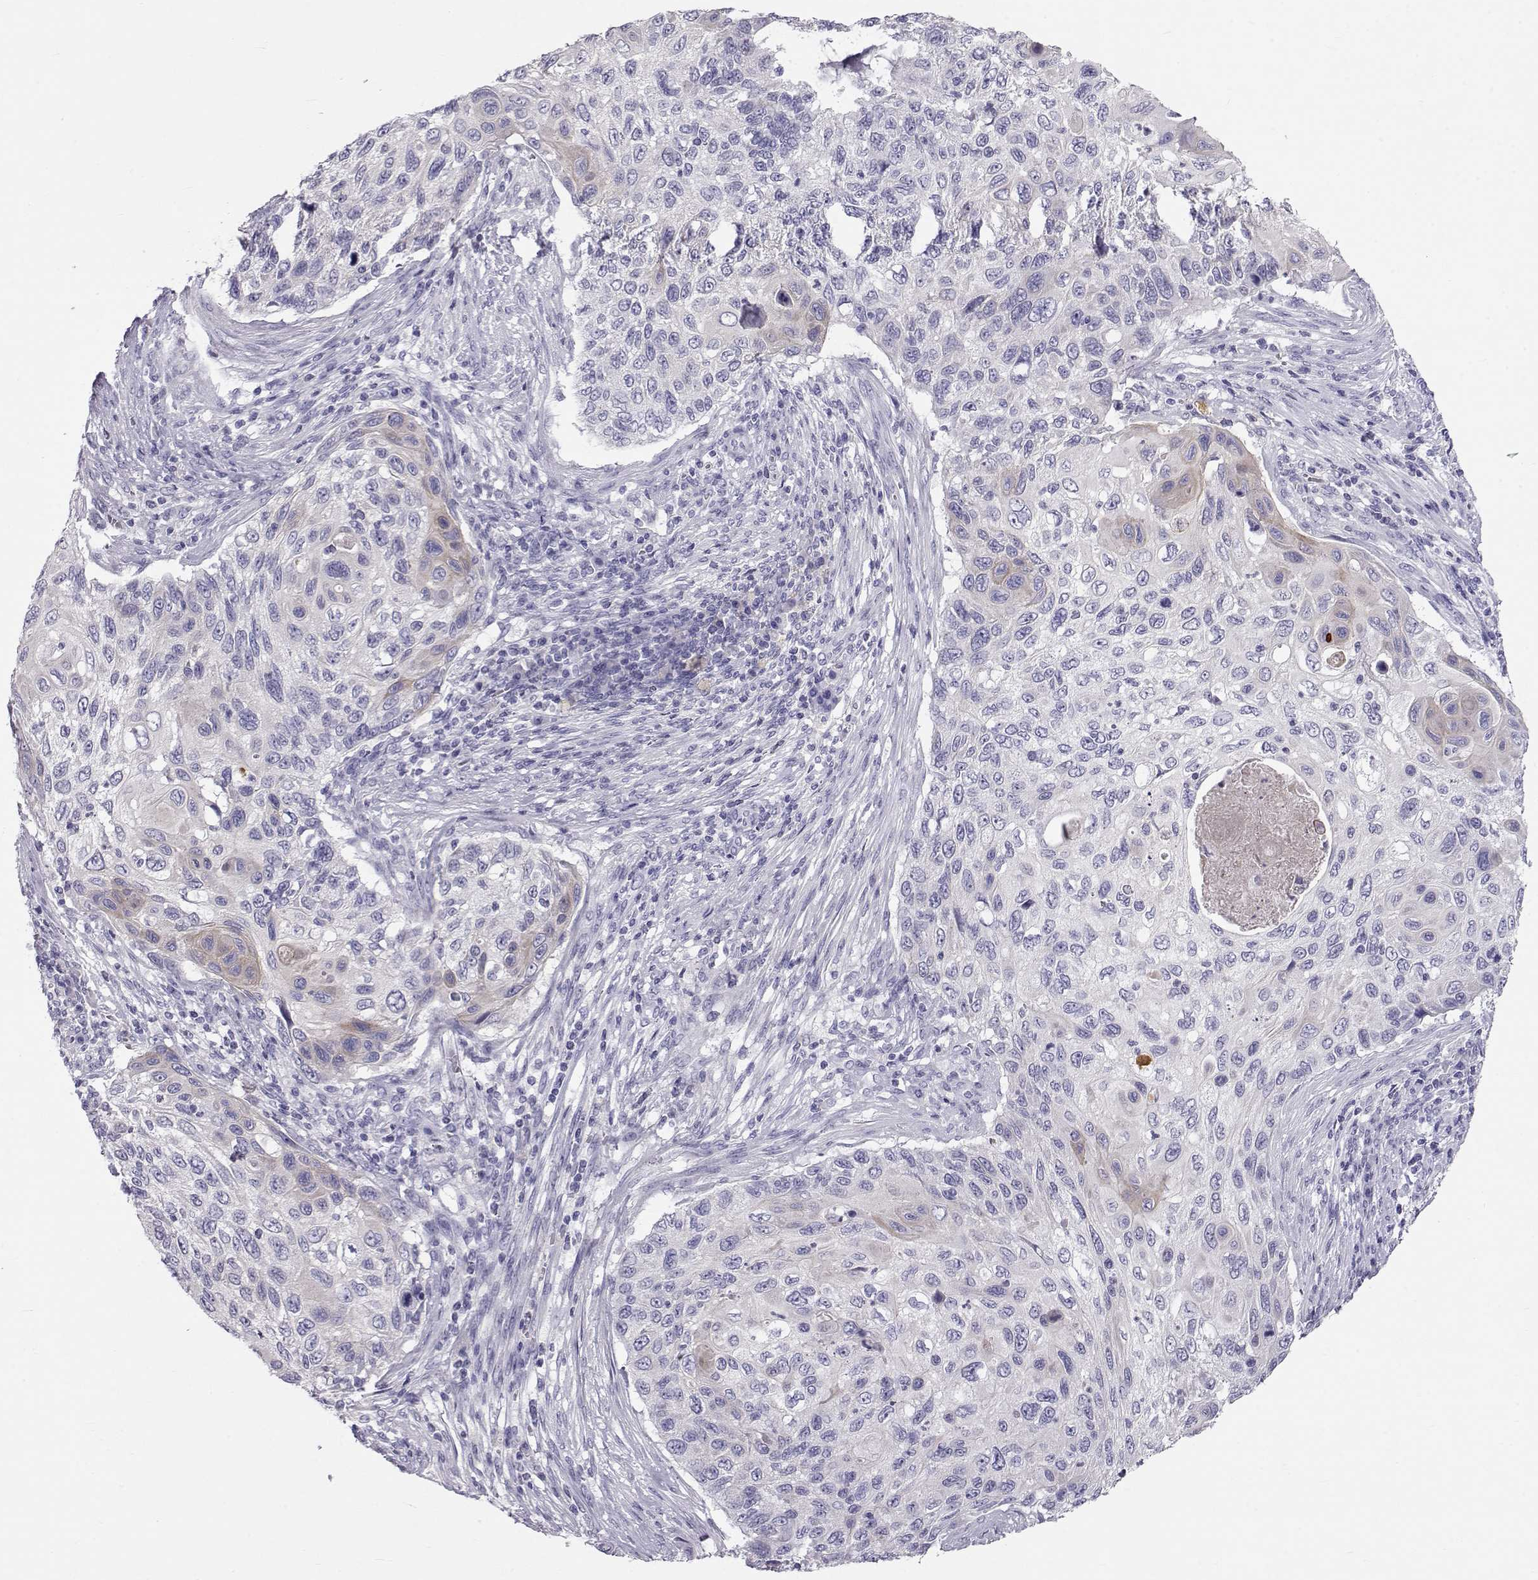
{"staining": {"intensity": "negative", "quantity": "none", "location": "none"}, "tissue": "cervical cancer", "cell_type": "Tumor cells", "image_type": "cancer", "snomed": [{"axis": "morphology", "description": "Squamous cell carcinoma, NOS"}, {"axis": "topography", "description": "Cervix"}], "caption": "This micrograph is of cervical squamous cell carcinoma stained with immunohistochemistry (IHC) to label a protein in brown with the nuclei are counter-stained blue. There is no staining in tumor cells. The staining was performed using DAB (3,3'-diaminobenzidine) to visualize the protein expression in brown, while the nuclei were stained in blue with hematoxylin (Magnification: 20x).", "gene": "GPR26", "patient": {"sex": "female", "age": 70}}